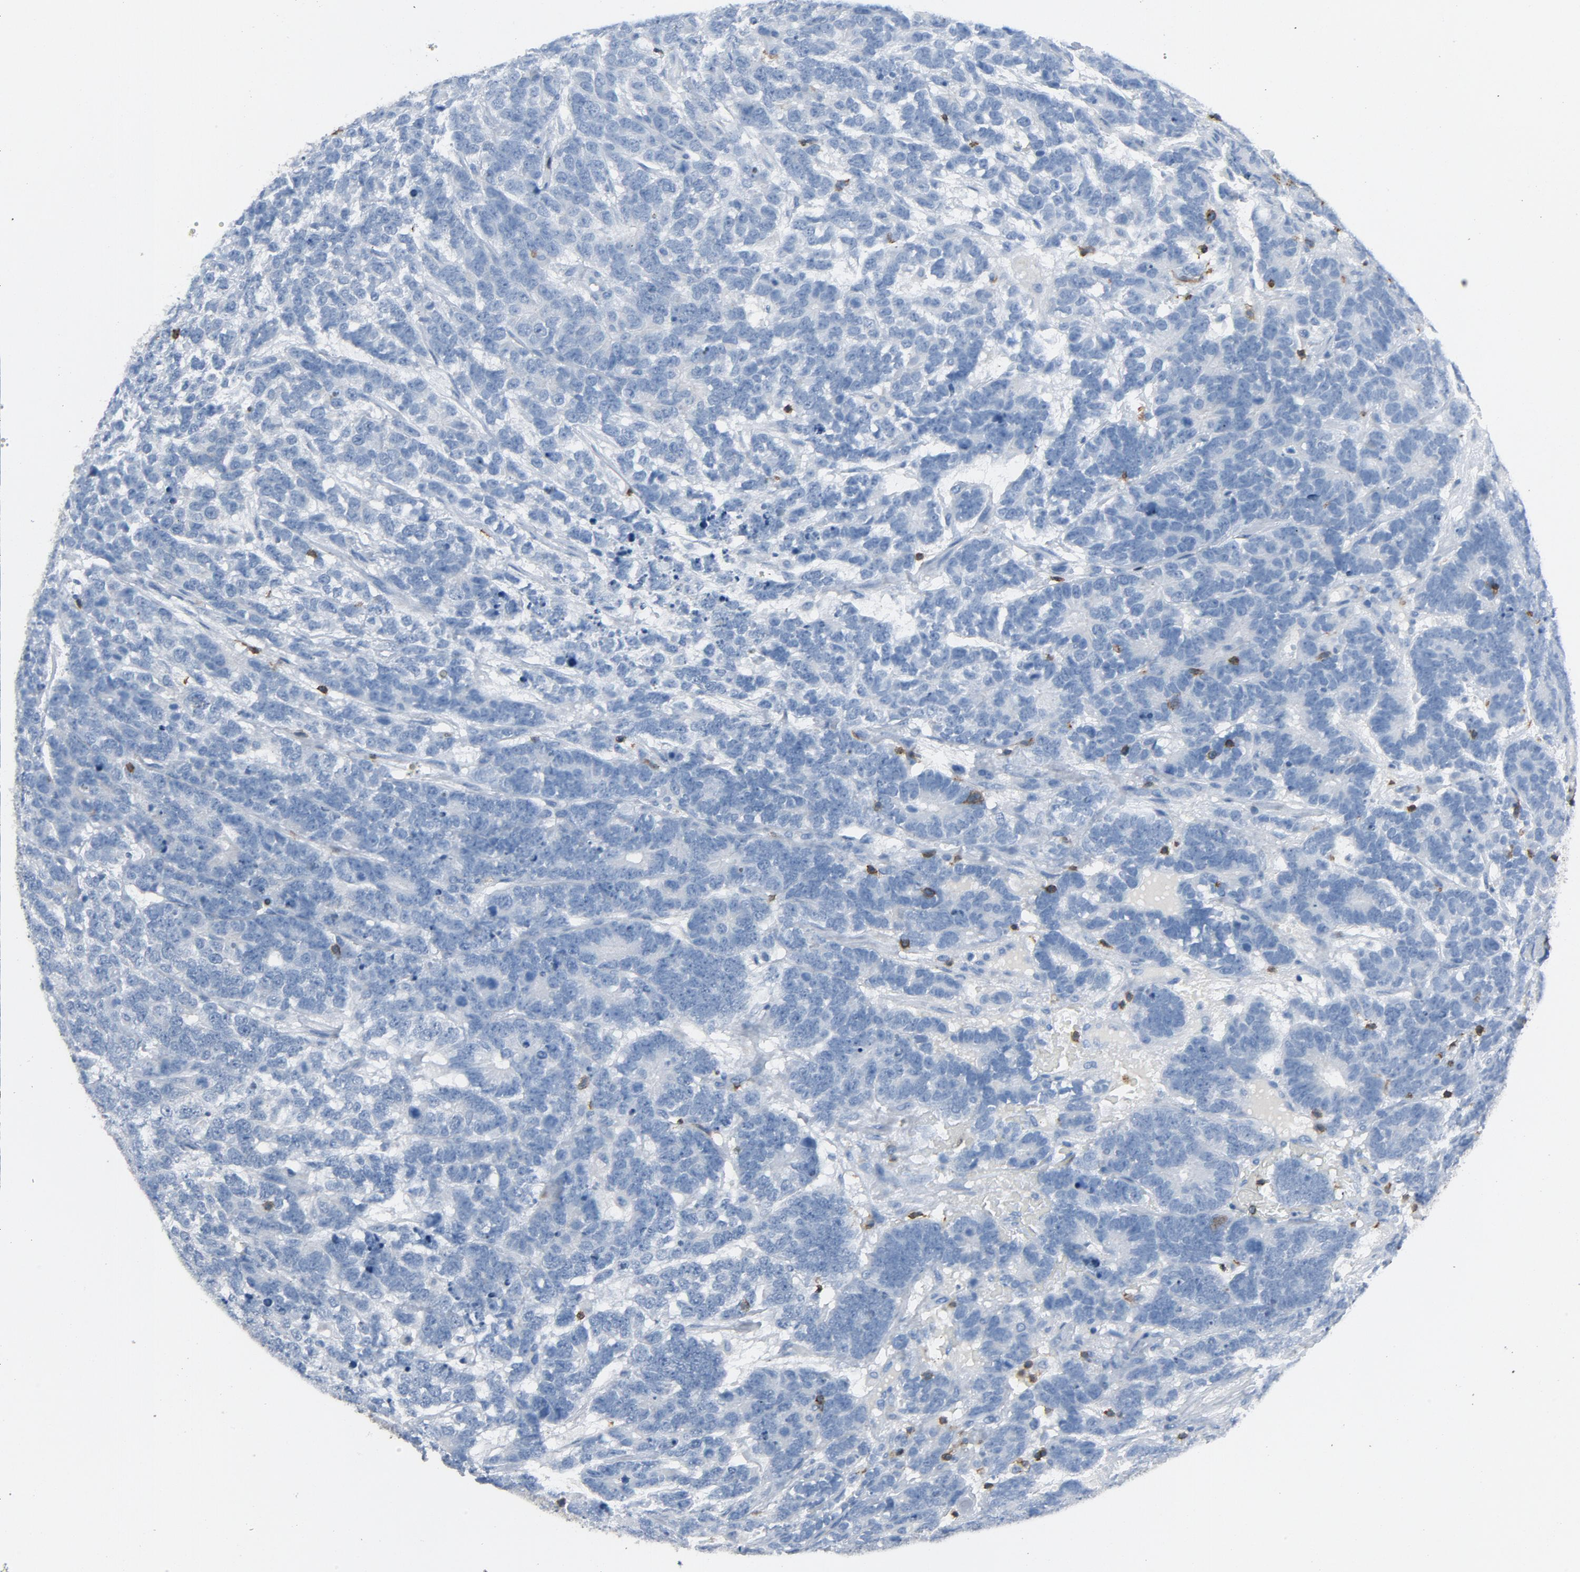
{"staining": {"intensity": "negative", "quantity": "none", "location": "none"}, "tissue": "testis cancer", "cell_type": "Tumor cells", "image_type": "cancer", "snomed": [{"axis": "morphology", "description": "Carcinoma, Embryonal, NOS"}, {"axis": "topography", "description": "Testis"}], "caption": "High magnification brightfield microscopy of testis cancer stained with DAB (brown) and counterstained with hematoxylin (blue): tumor cells show no significant expression.", "gene": "LCK", "patient": {"sex": "male", "age": 26}}